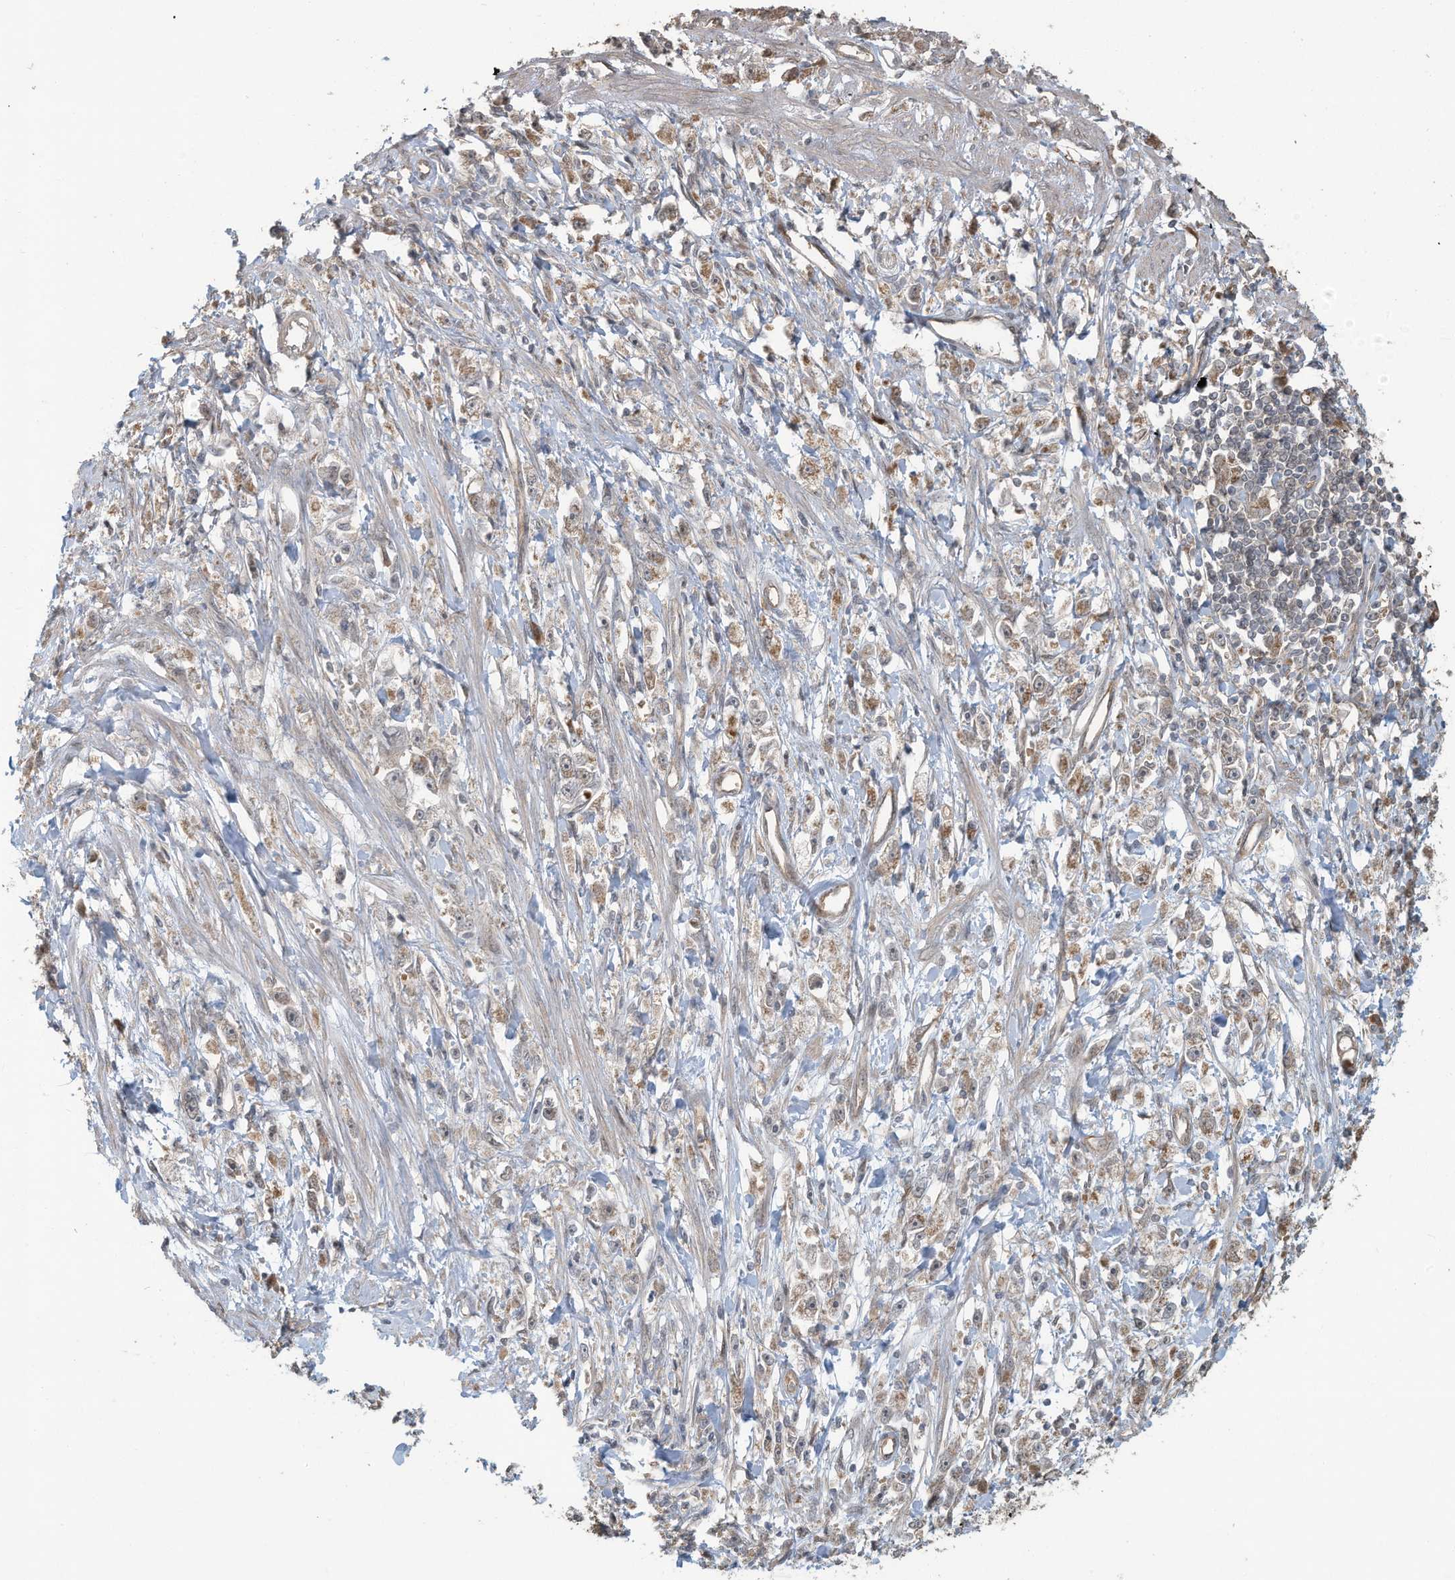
{"staining": {"intensity": "weak", "quantity": "<25%", "location": "cytoplasmic/membranous"}, "tissue": "stomach cancer", "cell_type": "Tumor cells", "image_type": "cancer", "snomed": [{"axis": "morphology", "description": "Adenocarcinoma, NOS"}, {"axis": "topography", "description": "Stomach"}], "caption": "Immunohistochemistry (IHC) histopathology image of neoplastic tissue: human stomach cancer (adenocarcinoma) stained with DAB (3,3'-diaminobenzidine) shows no significant protein positivity in tumor cells.", "gene": "ERI2", "patient": {"sex": "female", "age": 59}}